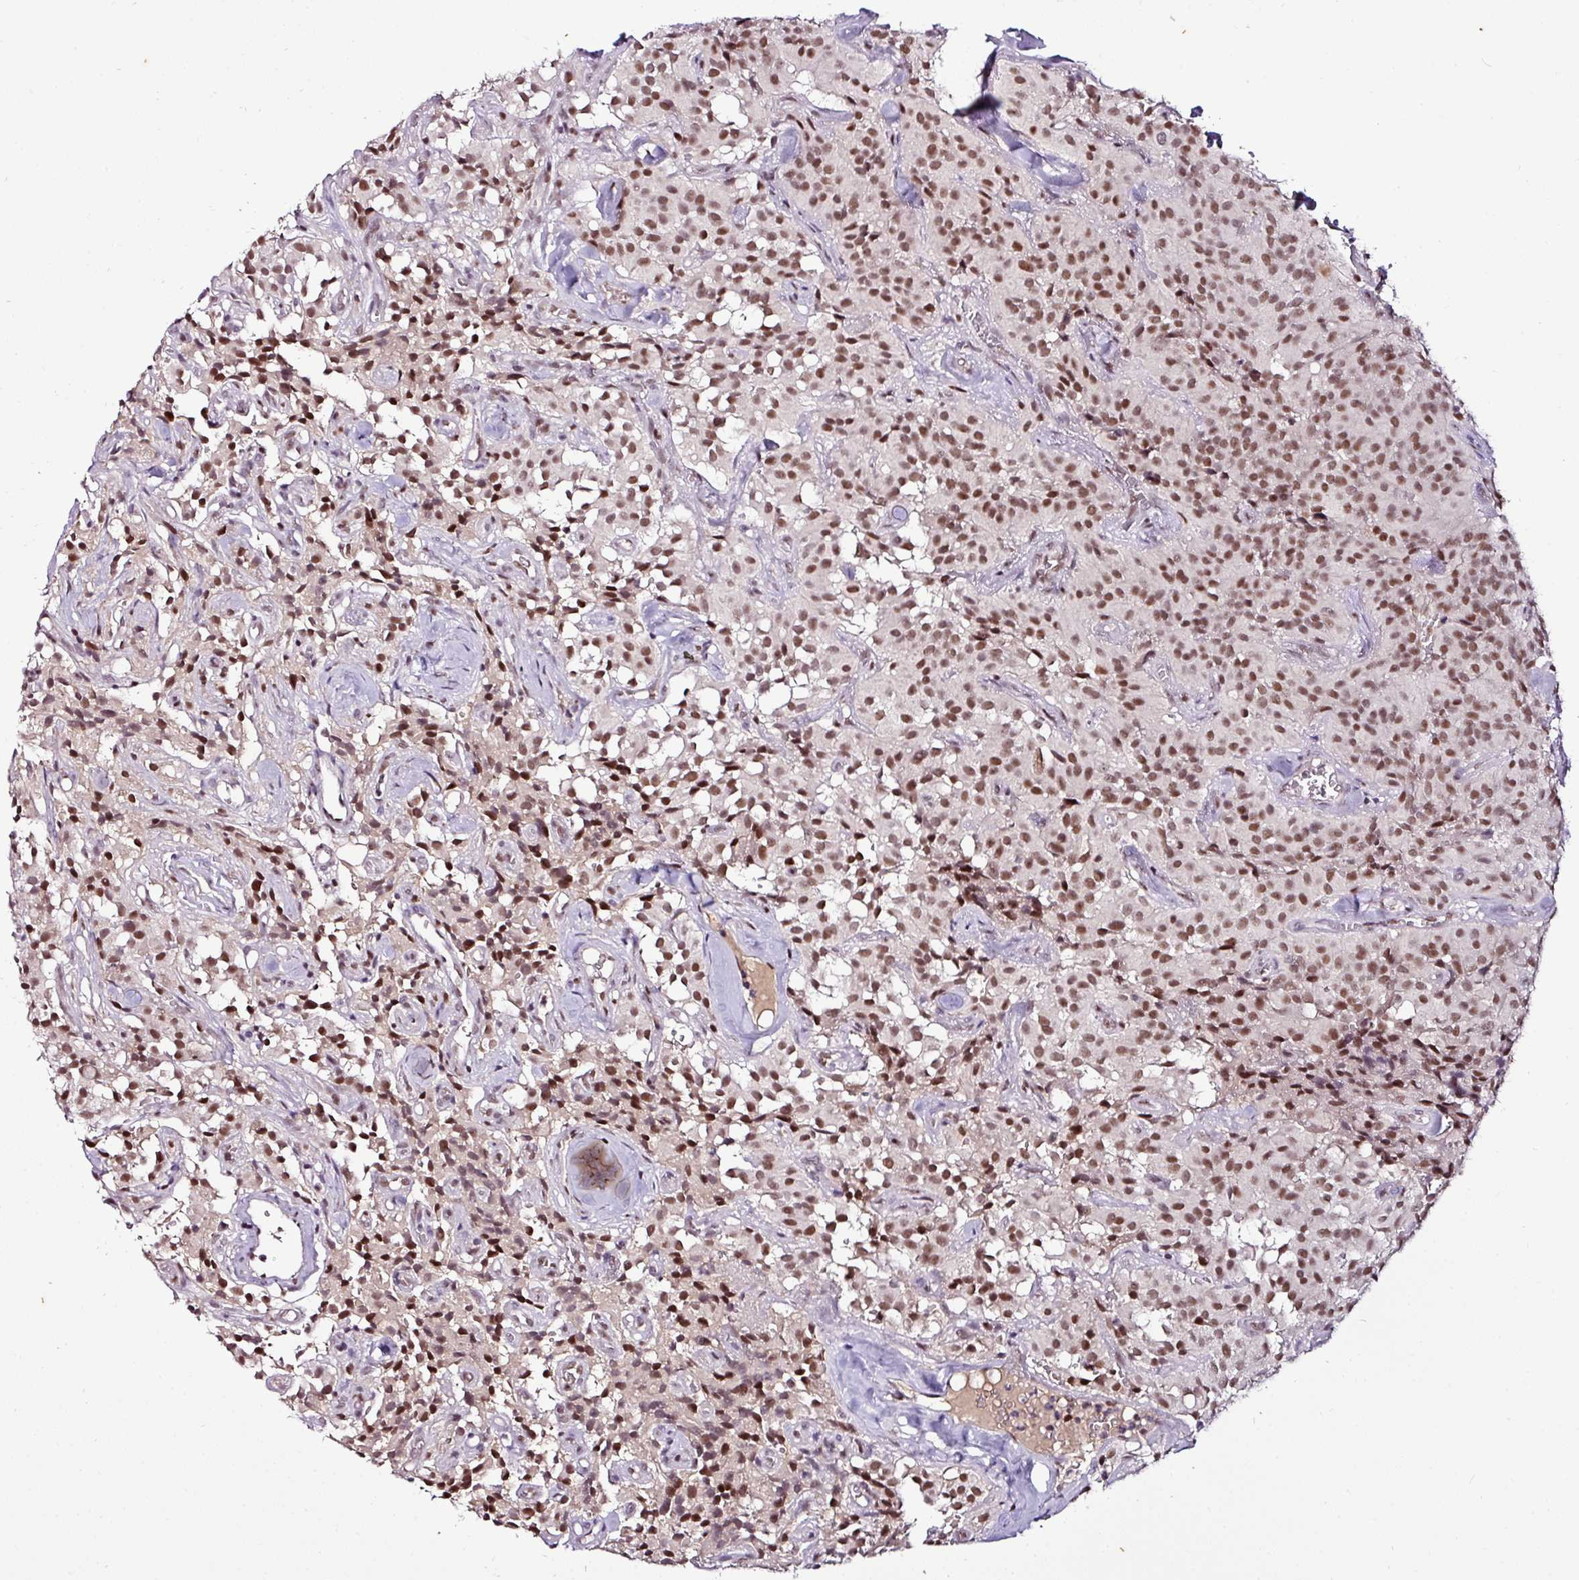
{"staining": {"intensity": "moderate", "quantity": ">75%", "location": "nuclear"}, "tissue": "glioma", "cell_type": "Tumor cells", "image_type": "cancer", "snomed": [{"axis": "morphology", "description": "Glioma, malignant, Low grade"}, {"axis": "topography", "description": "Brain"}], "caption": "This is an image of immunohistochemistry (IHC) staining of malignant glioma (low-grade), which shows moderate positivity in the nuclear of tumor cells.", "gene": "KLF16", "patient": {"sex": "male", "age": 42}}